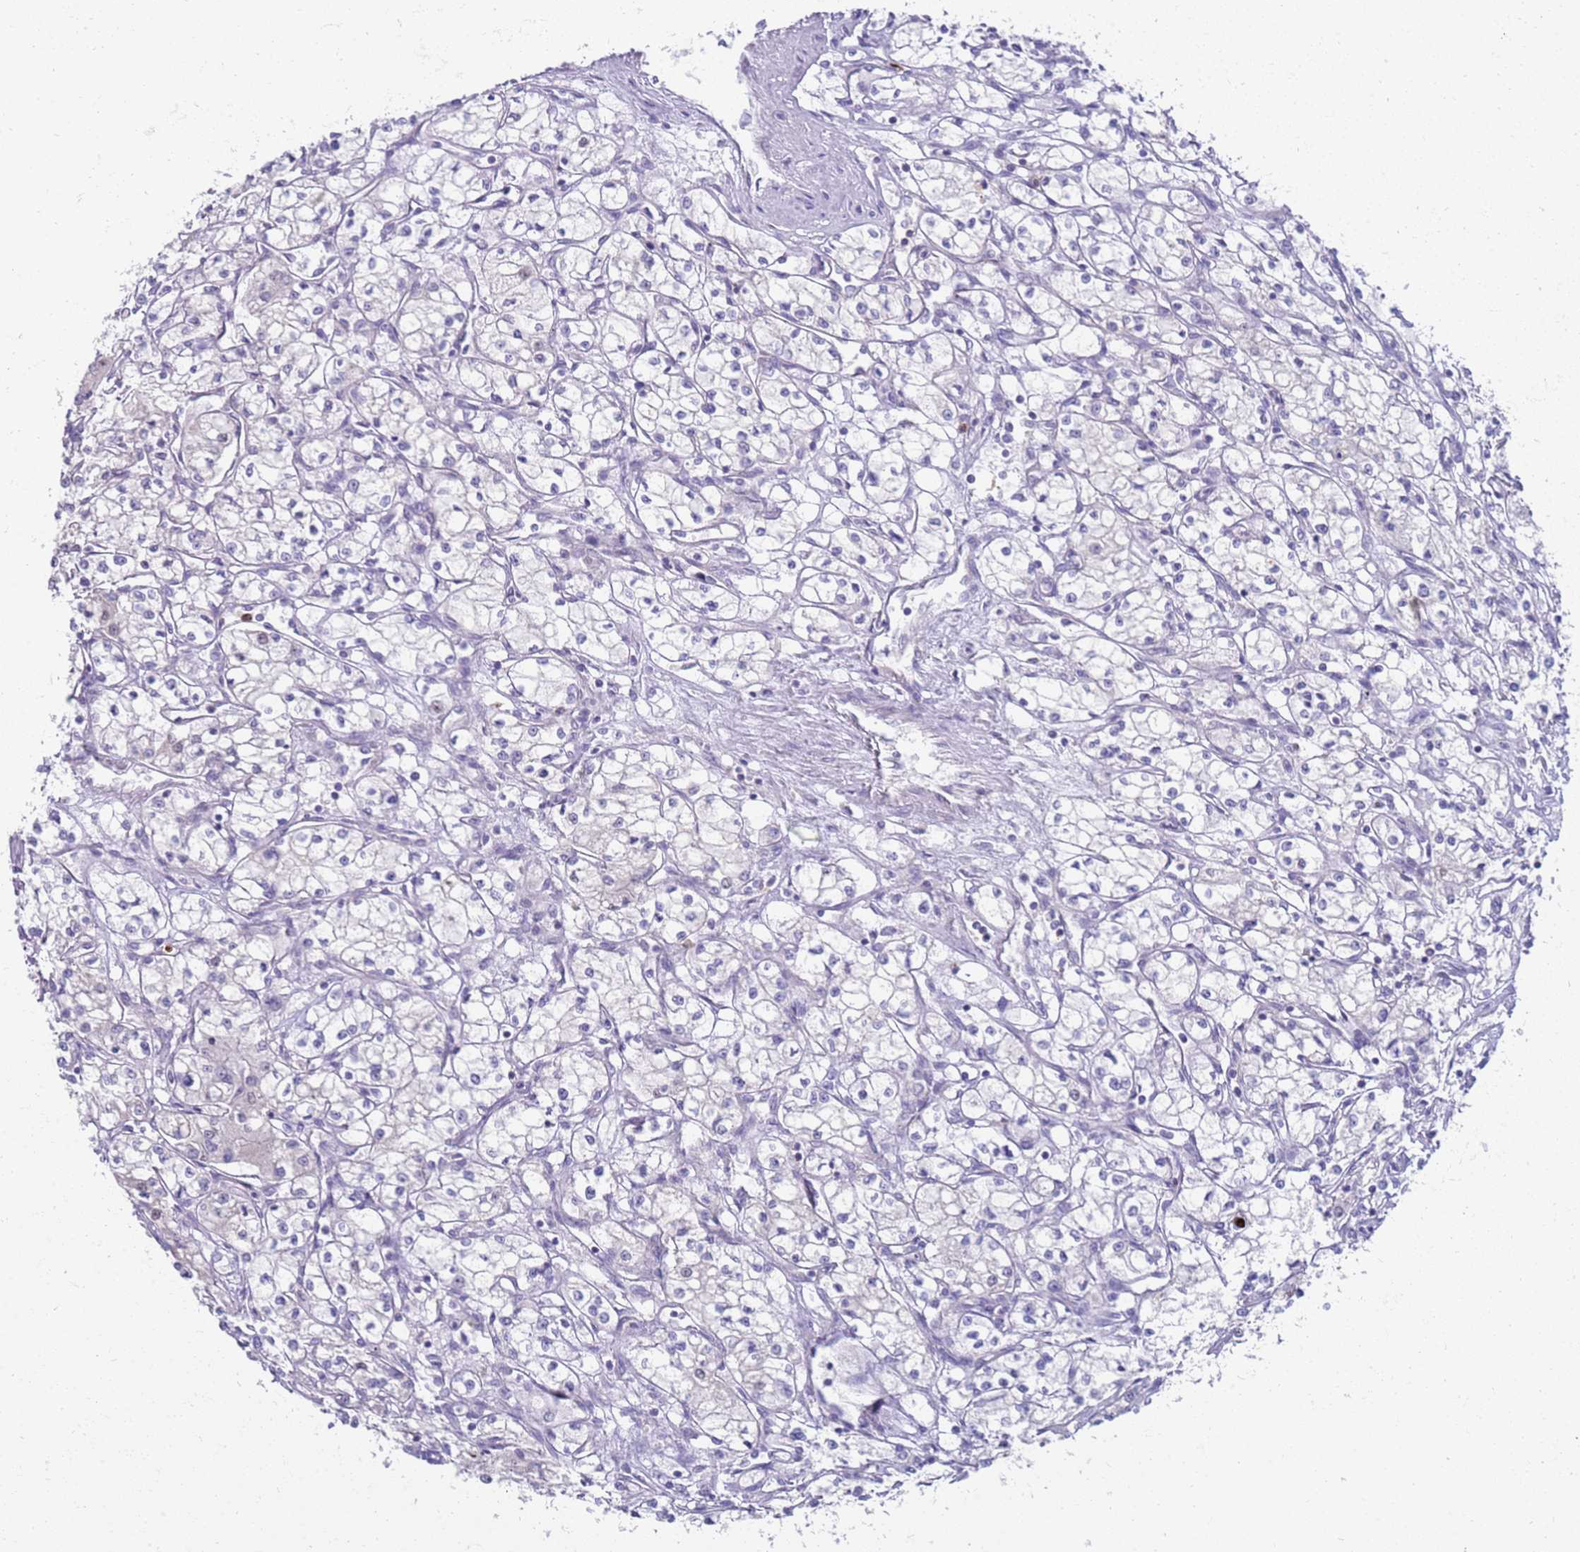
{"staining": {"intensity": "negative", "quantity": "none", "location": "none"}, "tissue": "renal cancer", "cell_type": "Tumor cells", "image_type": "cancer", "snomed": [{"axis": "morphology", "description": "Adenocarcinoma, NOS"}, {"axis": "topography", "description": "Kidney"}], "caption": "Image shows no significant protein expression in tumor cells of renal cancer (adenocarcinoma).", "gene": "STK25", "patient": {"sex": "male", "age": 59}}